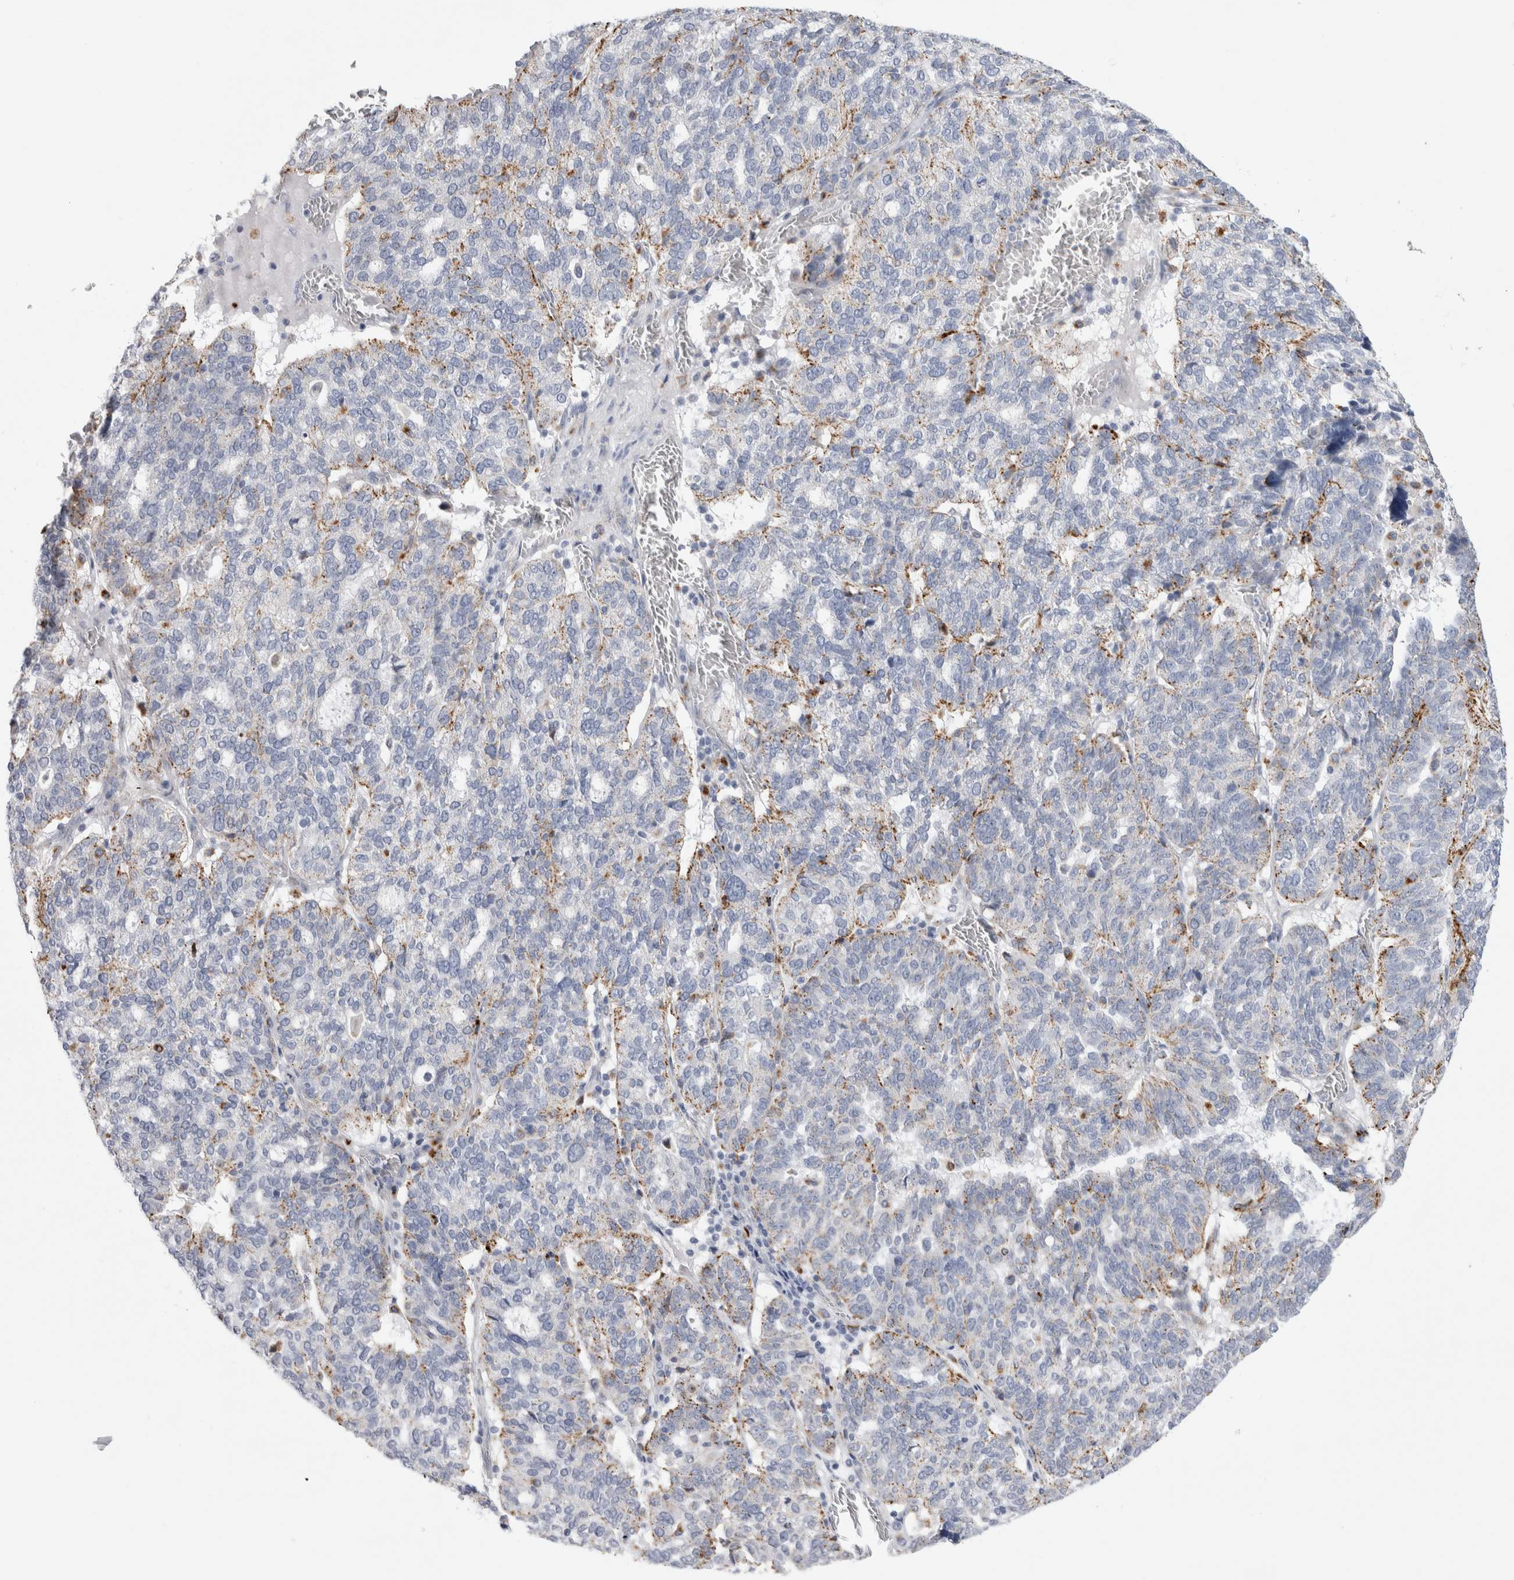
{"staining": {"intensity": "moderate", "quantity": "<25%", "location": "cytoplasmic/membranous"}, "tissue": "ovarian cancer", "cell_type": "Tumor cells", "image_type": "cancer", "snomed": [{"axis": "morphology", "description": "Cystadenocarcinoma, serous, NOS"}, {"axis": "topography", "description": "Ovary"}], "caption": "An image showing moderate cytoplasmic/membranous staining in approximately <25% of tumor cells in serous cystadenocarcinoma (ovarian), as visualized by brown immunohistochemical staining.", "gene": "GAA", "patient": {"sex": "female", "age": 59}}